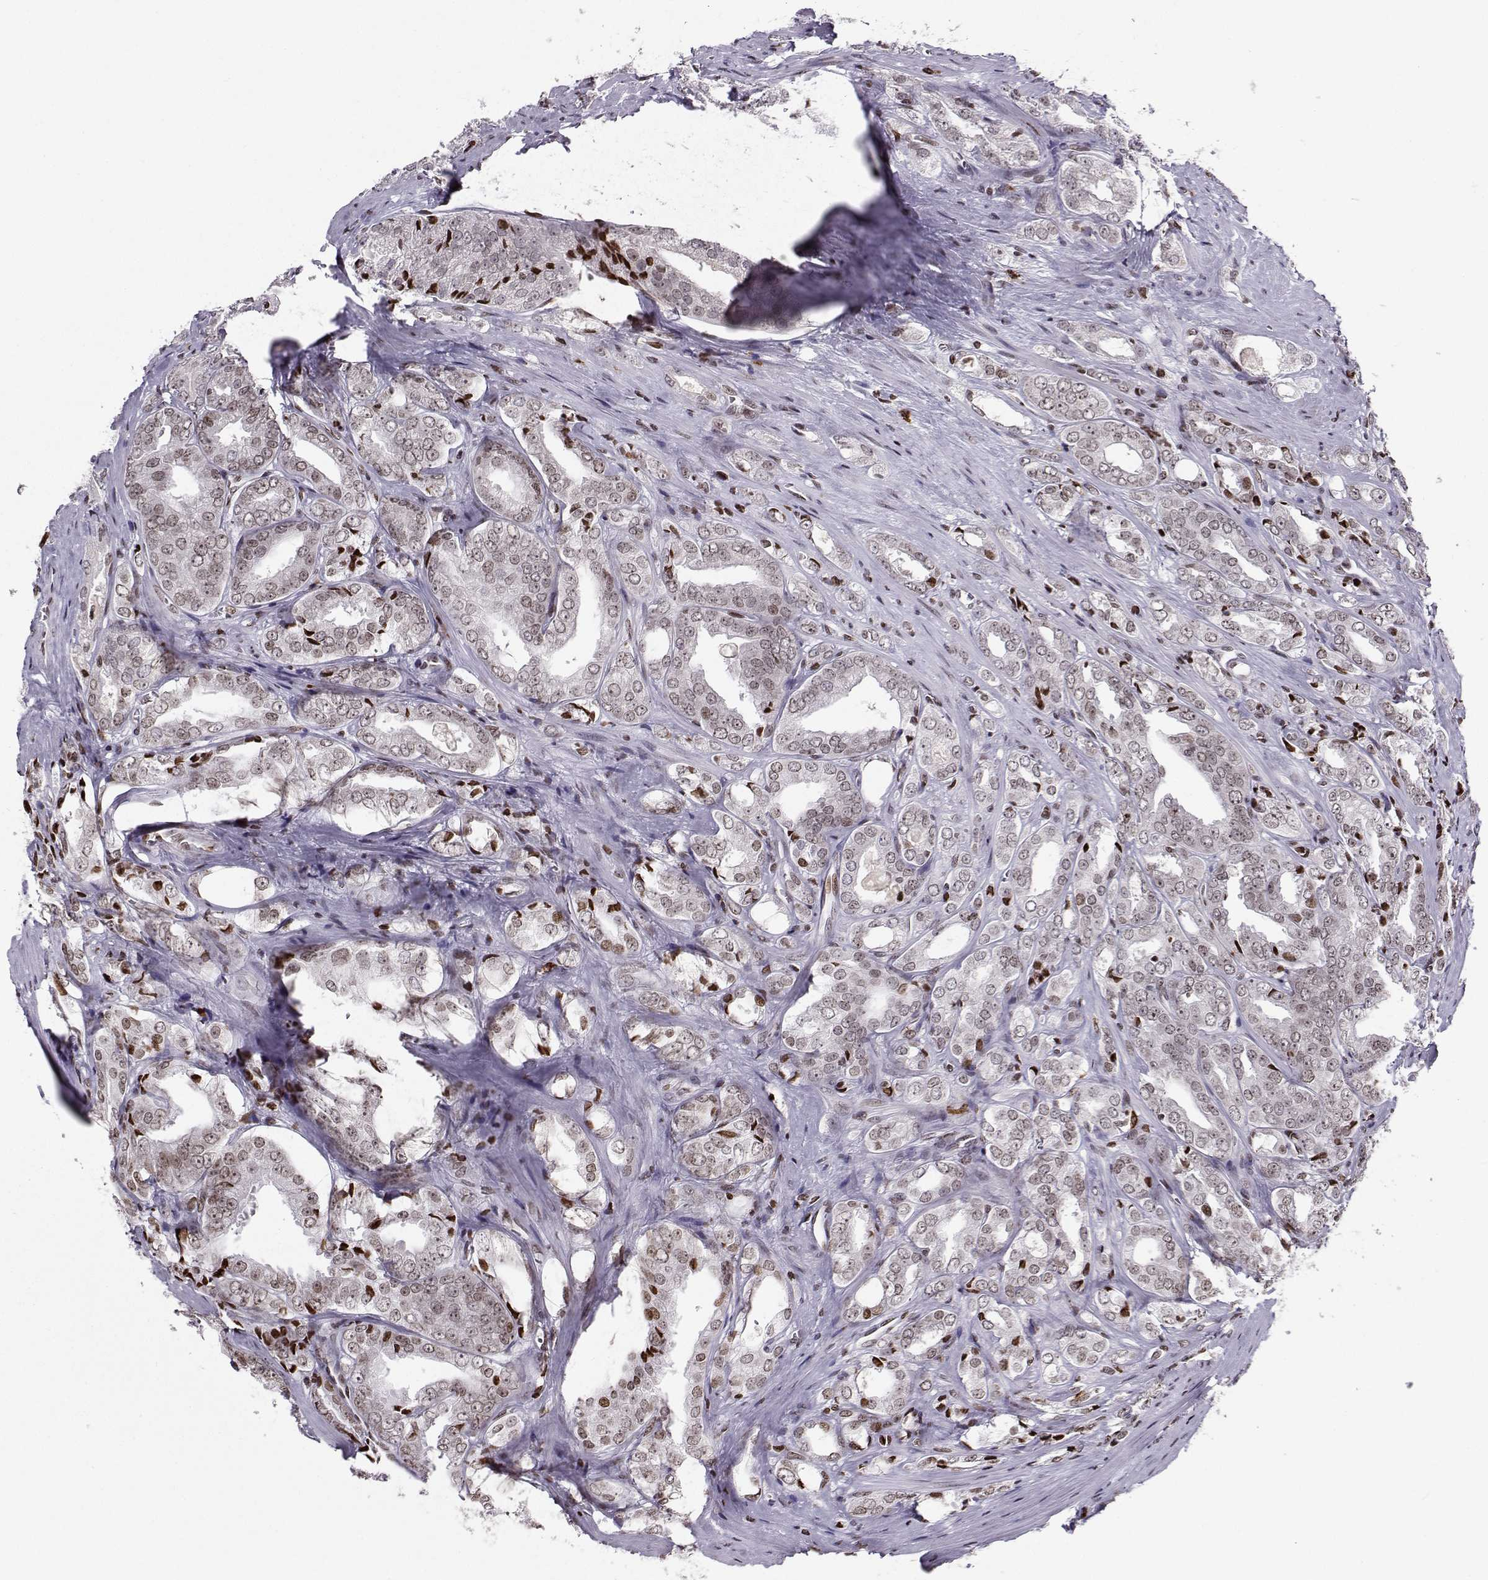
{"staining": {"intensity": "strong", "quantity": "<25%", "location": "nuclear"}, "tissue": "prostate cancer", "cell_type": "Tumor cells", "image_type": "cancer", "snomed": [{"axis": "morphology", "description": "Adenocarcinoma, NOS"}, {"axis": "morphology", "description": "Adenocarcinoma, High grade"}, {"axis": "topography", "description": "Prostate"}], "caption": "DAB (3,3'-diaminobenzidine) immunohistochemical staining of human high-grade adenocarcinoma (prostate) displays strong nuclear protein positivity in about <25% of tumor cells.", "gene": "ZNF19", "patient": {"sex": "male", "age": 70}}